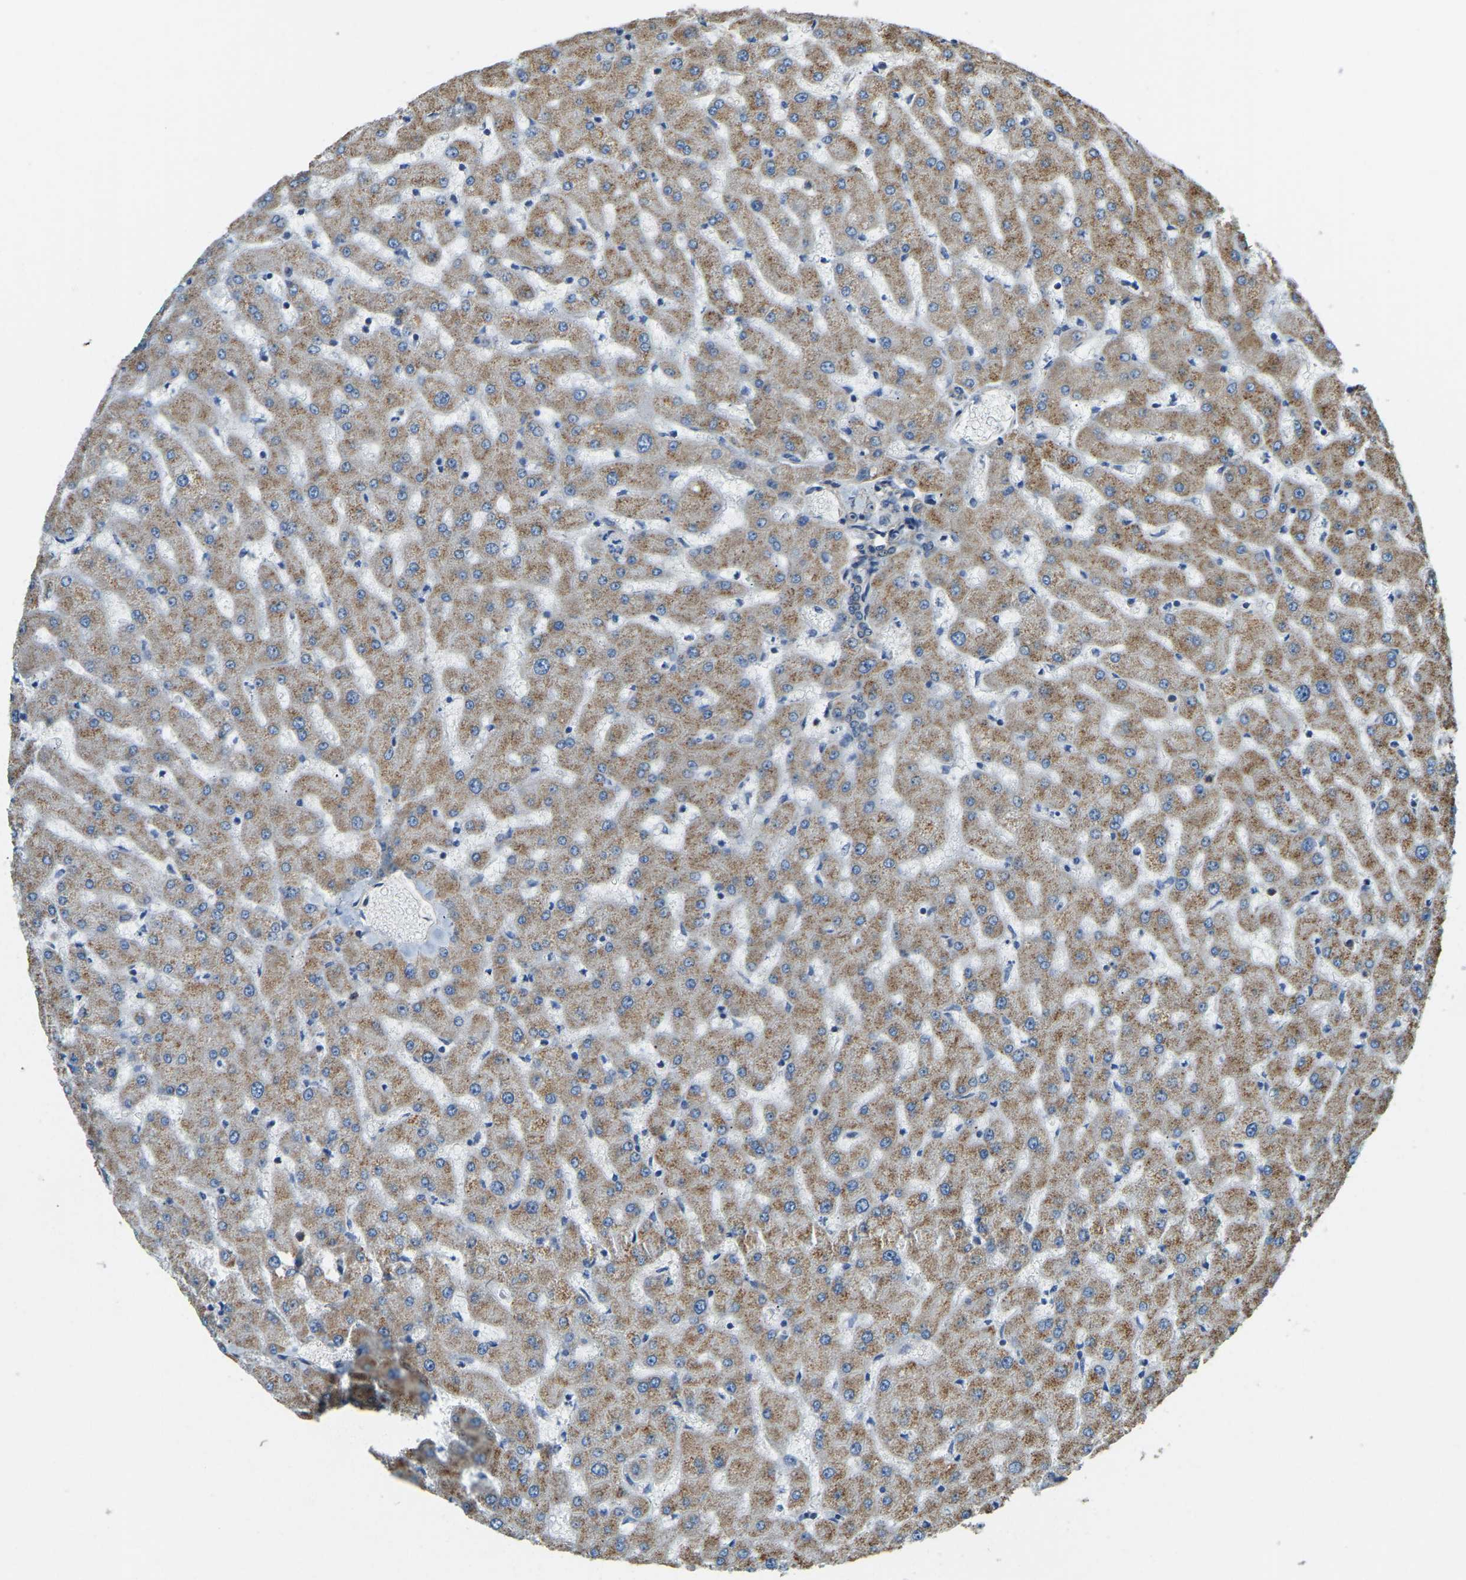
{"staining": {"intensity": "moderate", "quantity": ">75%", "location": "cytoplasmic/membranous"}, "tissue": "liver", "cell_type": "Cholangiocytes", "image_type": "normal", "snomed": [{"axis": "morphology", "description": "Normal tissue, NOS"}, {"axis": "topography", "description": "Liver"}], "caption": "A photomicrograph showing moderate cytoplasmic/membranous positivity in approximately >75% of cholangiocytes in normal liver, as visualized by brown immunohistochemical staining.", "gene": "AHNAK", "patient": {"sex": "female", "age": 63}}